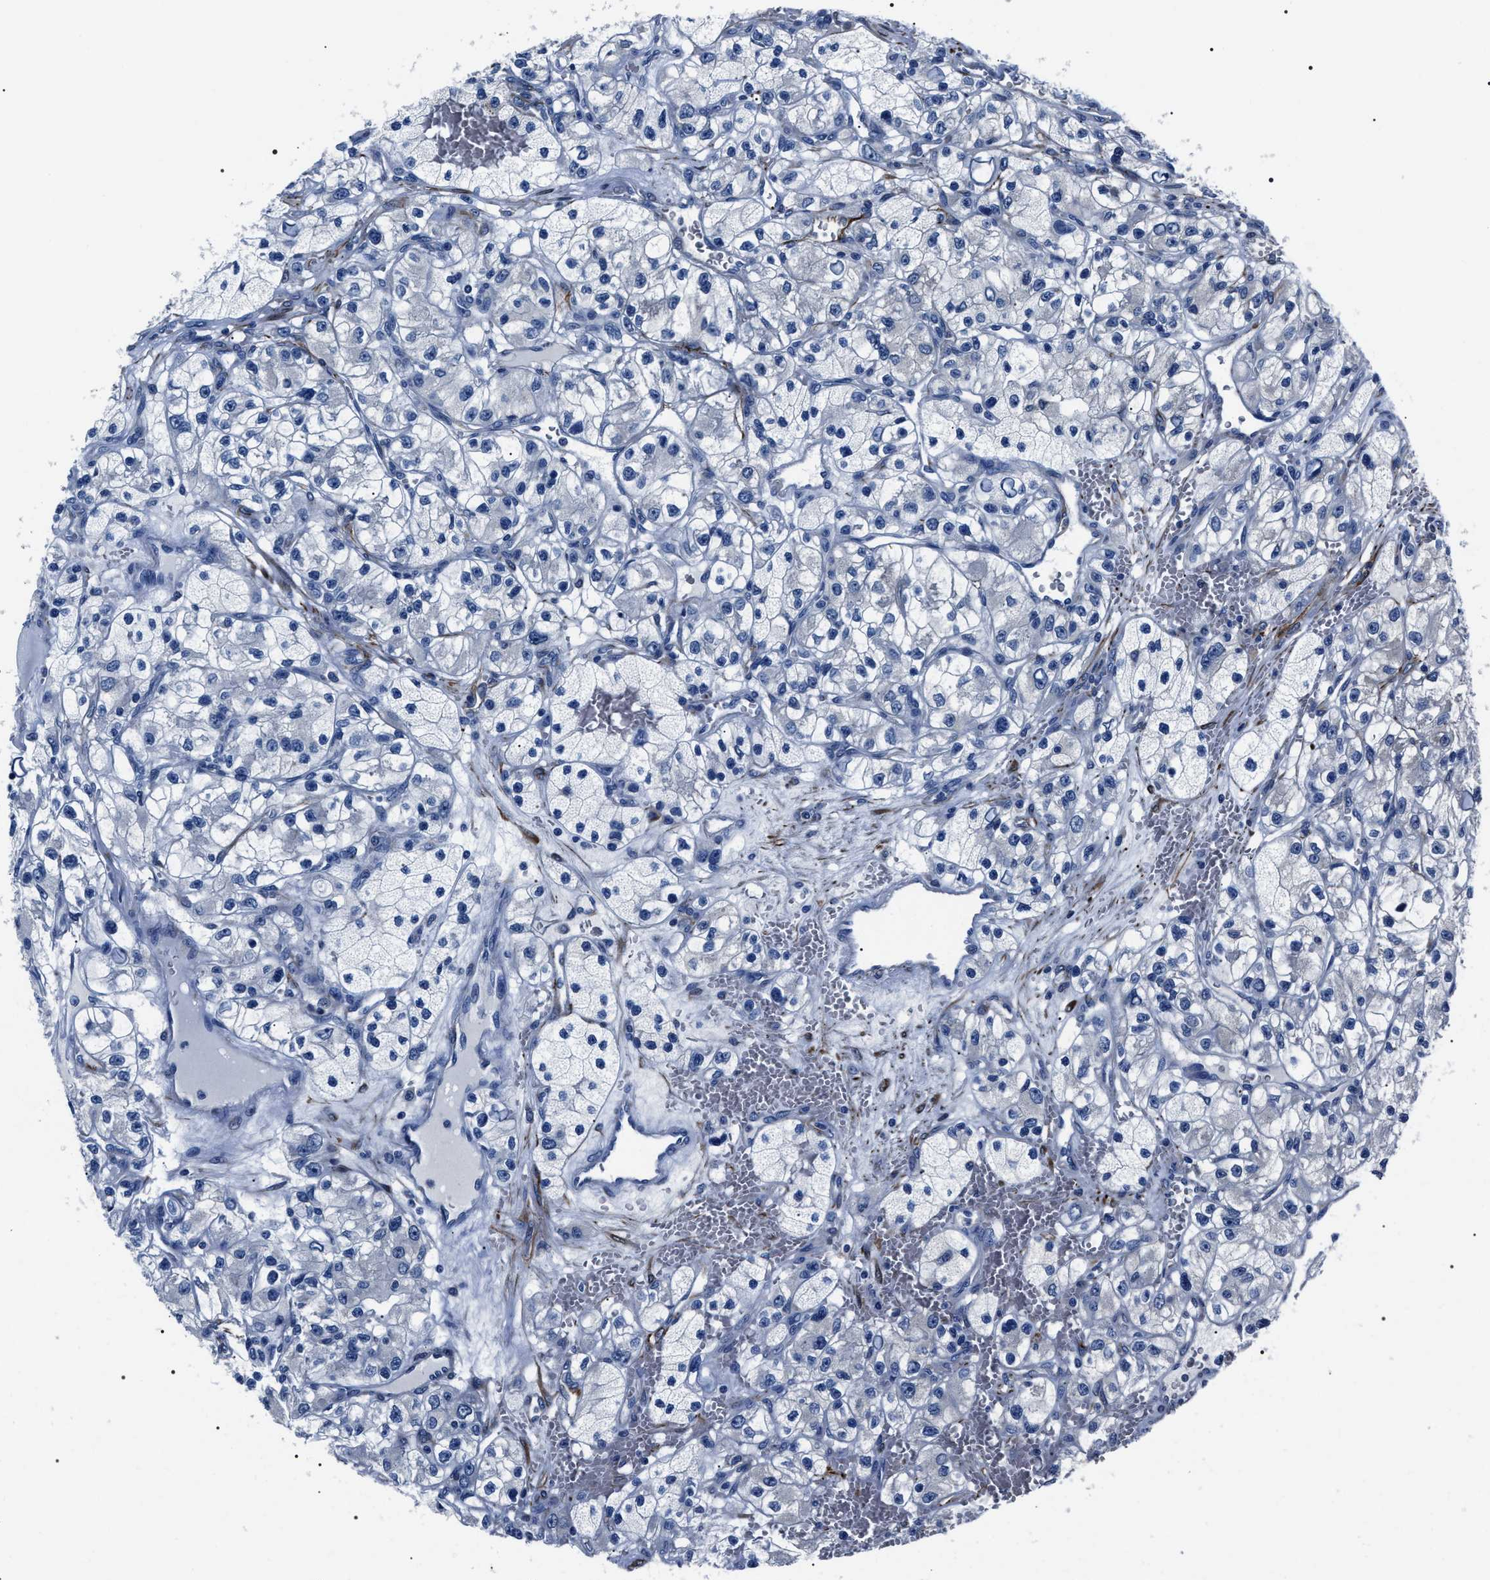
{"staining": {"intensity": "negative", "quantity": "none", "location": "none"}, "tissue": "renal cancer", "cell_type": "Tumor cells", "image_type": "cancer", "snomed": [{"axis": "morphology", "description": "Adenocarcinoma, NOS"}, {"axis": "topography", "description": "Kidney"}], "caption": "A high-resolution micrograph shows immunohistochemistry staining of renal adenocarcinoma, which reveals no significant staining in tumor cells.", "gene": "BAG2", "patient": {"sex": "female", "age": 57}}